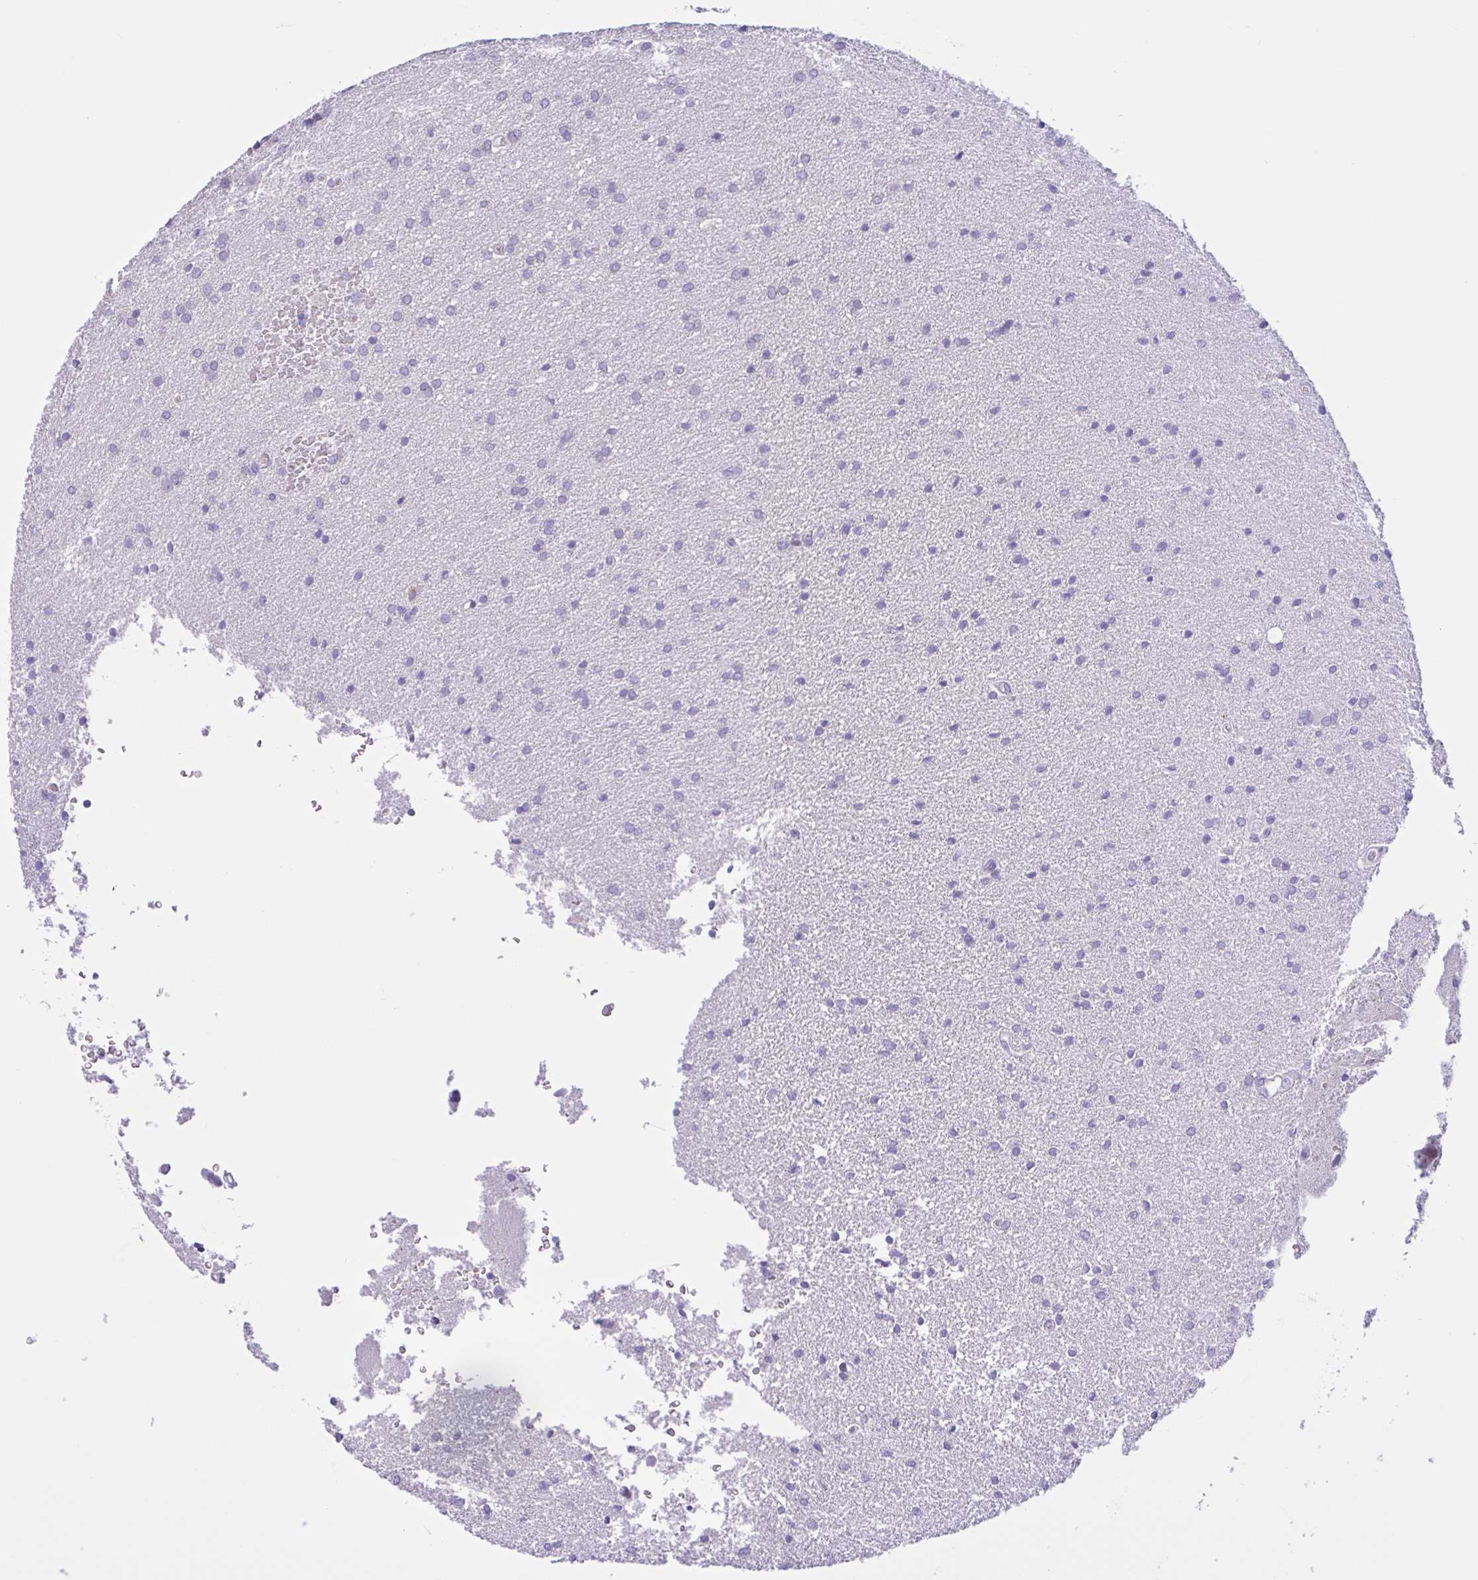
{"staining": {"intensity": "negative", "quantity": "none", "location": "none"}, "tissue": "glioma", "cell_type": "Tumor cells", "image_type": "cancer", "snomed": [{"axis": "morphology", "description": "Glioma, malignant, Low grade"}, {"axis": "topography", "description": "Brain"}], "caption": "Micrograph shows no significant protein positivity in tumor cells of glioma.", "gene": "AHCYL2", "patient": {"sex": "female", "age": 34}}